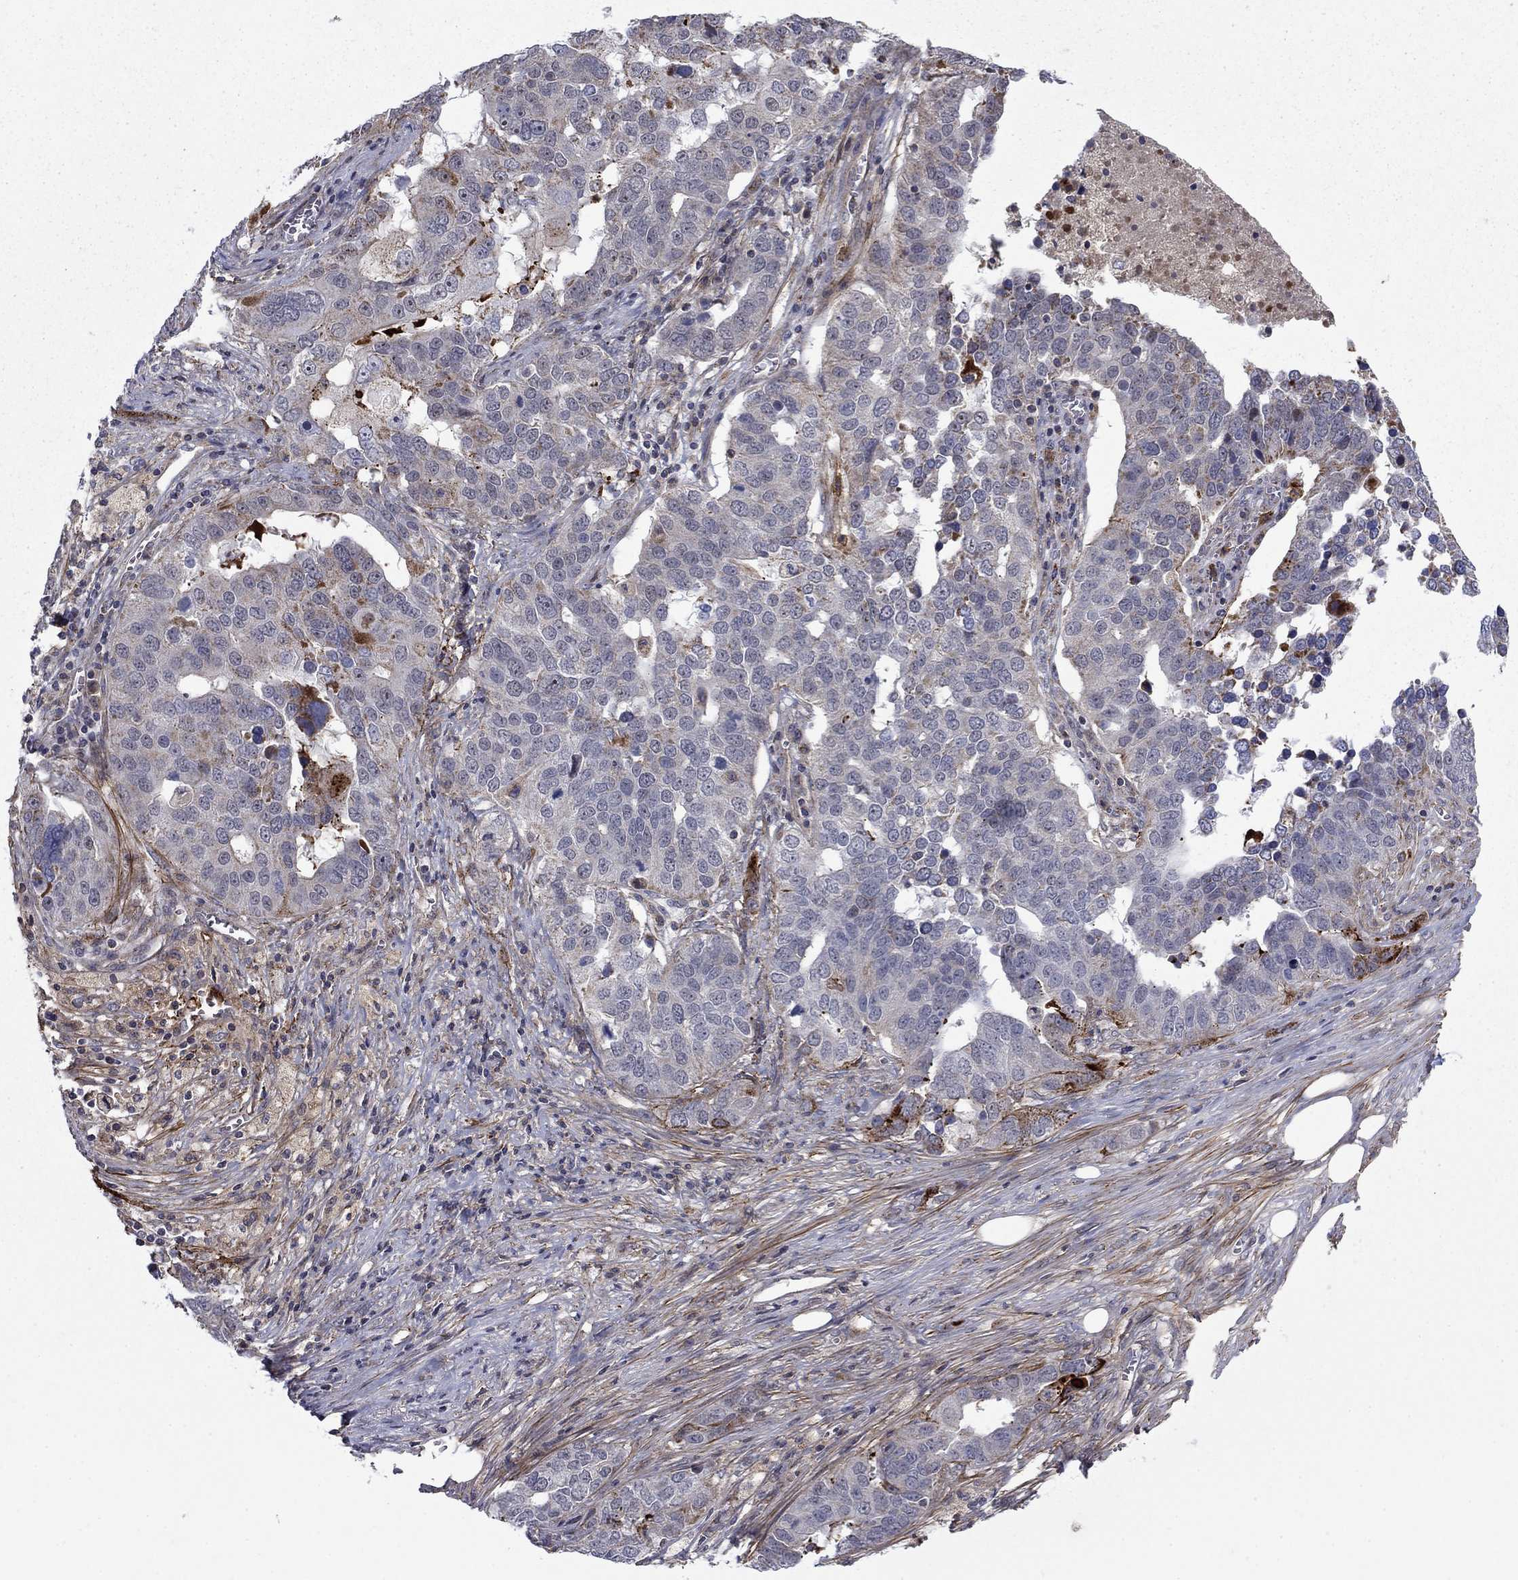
{"staining": {"intensity": "moderate", "quantity": "<25%", "location": "cytoplasmic/membranous"}, "tissue": "ovarian cancer", "cell_type": "Tumor cells", "image_type": "cancer", "snomed": [{"axis": "morphology", "description": "Carcinoma, endometroid"}, {"axis": "topography", "description": "Soft tissue"}, {"axis": "topography", "description": "Ovary"}], "caption": "This image displays immunohistochemistry staining of human ovarian cancer (endometroid carcinoma), with low moderate cytoplasmic/membranous positivity in approximately <25% of tumor cells.", "gene": "DOP1B", "patient": {"sex": "female", "age": 52}}